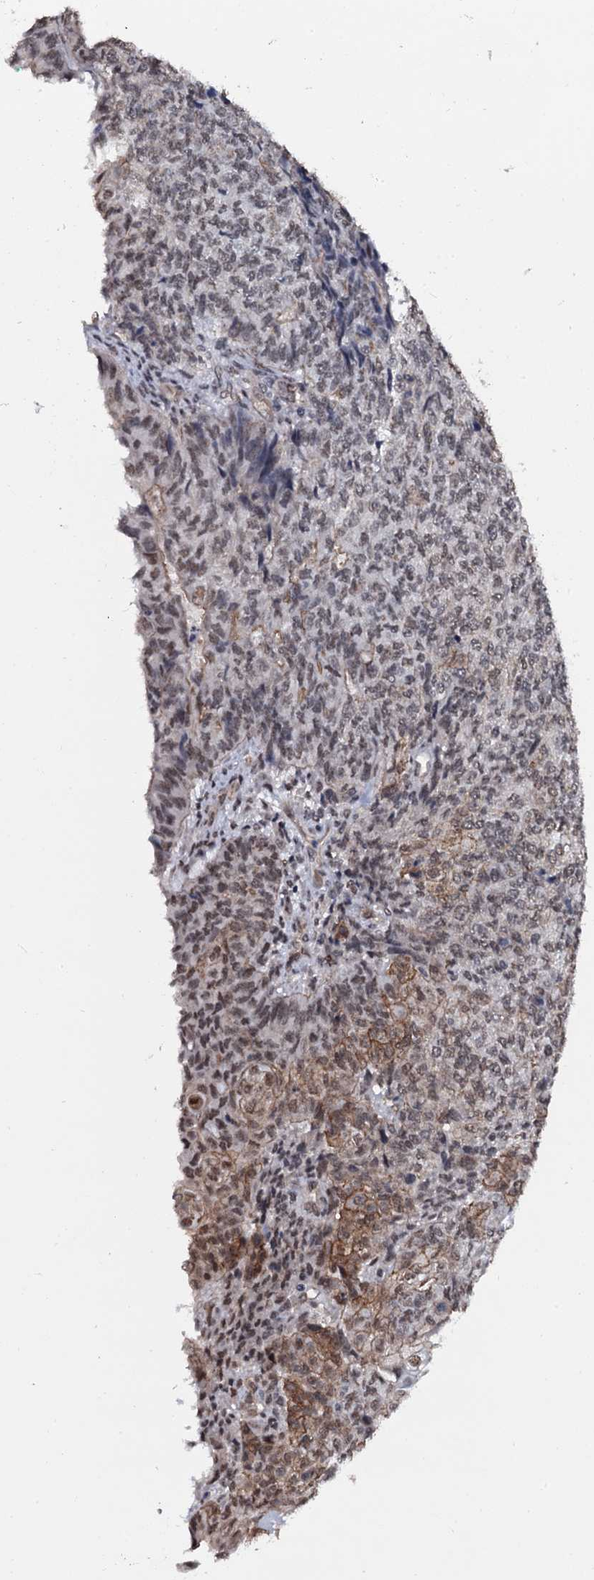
{"staining": {"intensity": "moderate", "quantity": ">75%", "location": "cytoplasmic/membranous,nuclear"}, "tissue": "endometrial cancer", "cell_type": "Tumor cells", "image_type": "cancer", "snomed": [{"axis": "morphology", "description": "Adenocarcinoma, NOS"}, {"axis": "topography", "description": "Endometrium"}], "caption": "A brown stain labels moderate cytoplasmic/membranous and nuclear expression of a protein in endometrial cancer tumor cells.", "gene": "SH2D4B", "patient": {"sex": "female", "age": 32}}